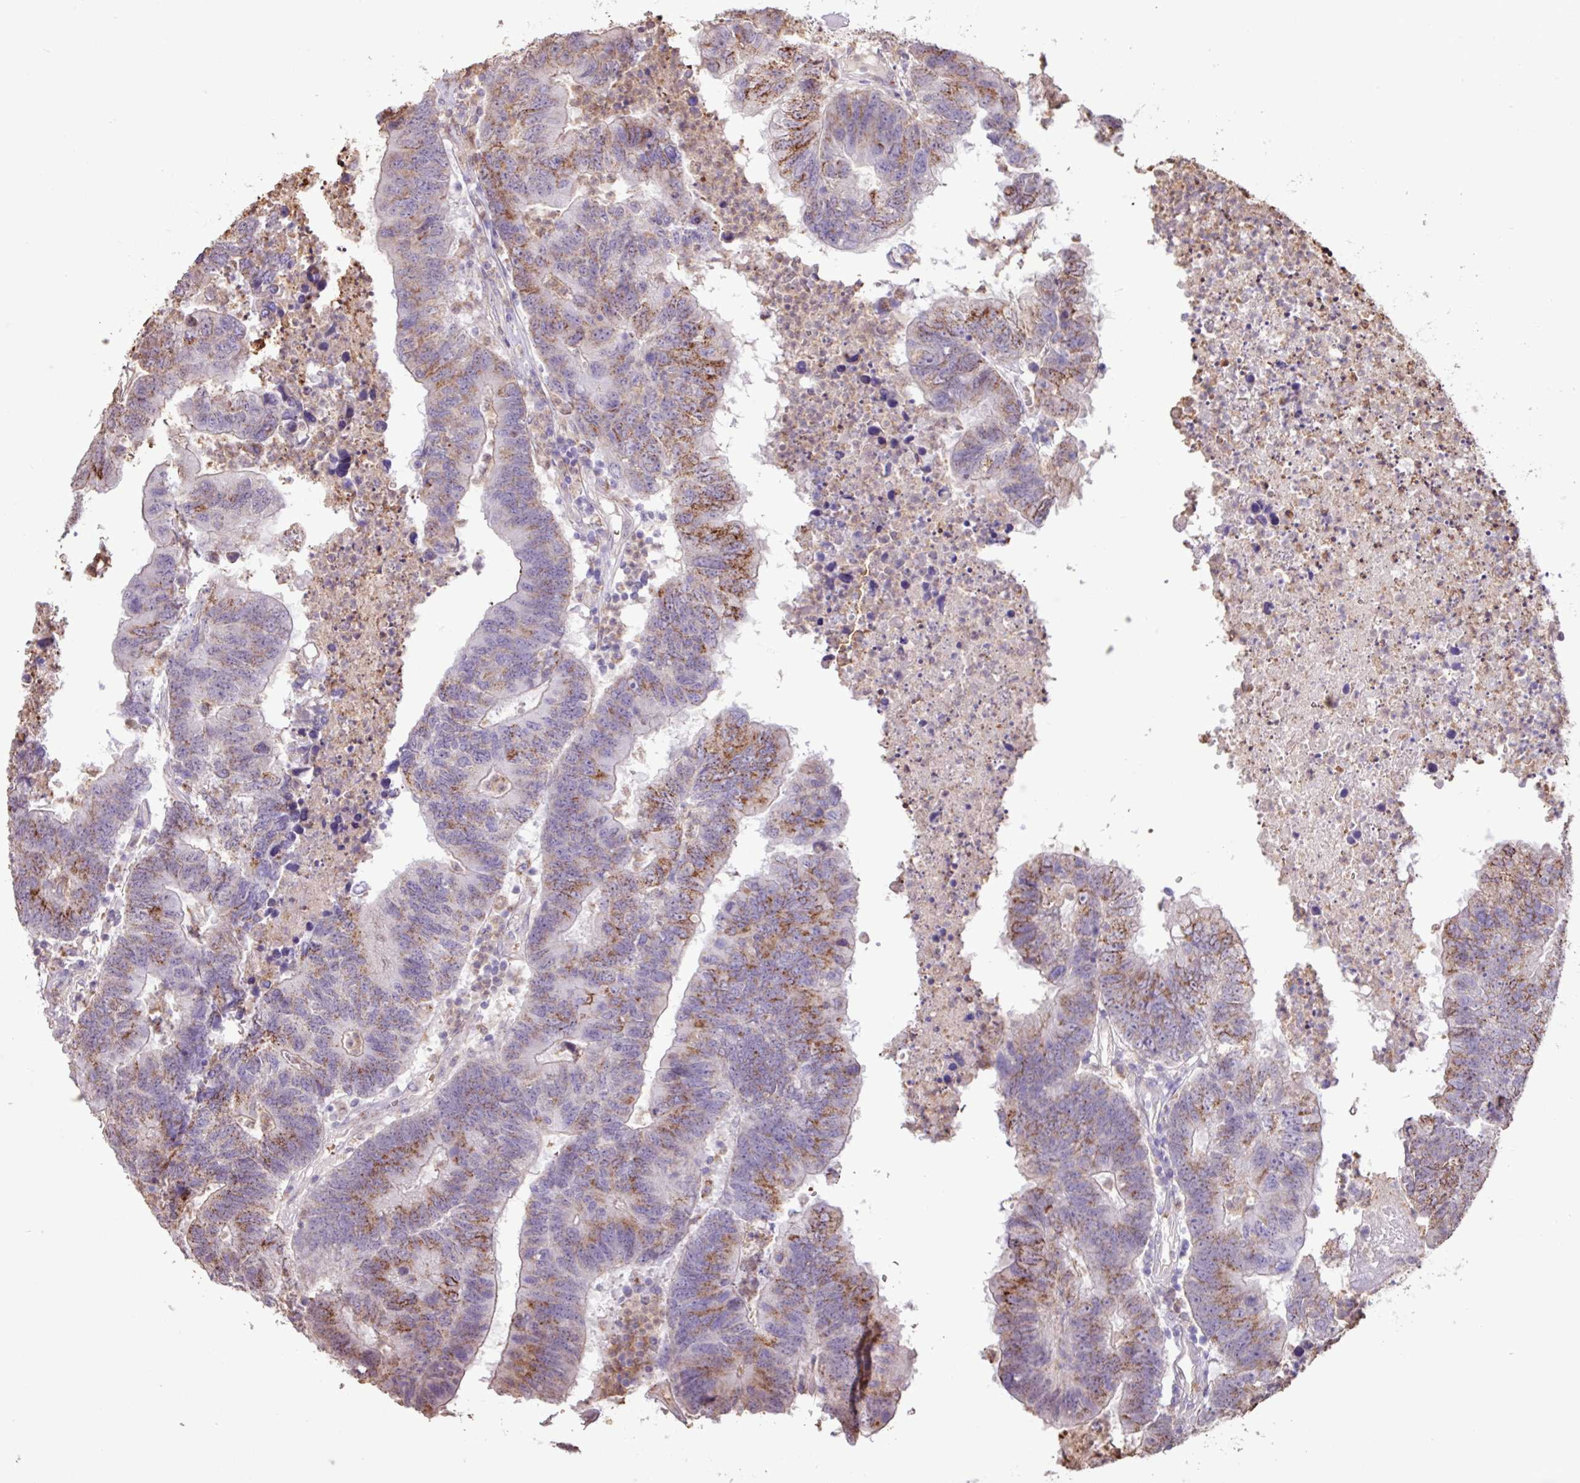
{"staining": {"intensity": "moderate", "quantity": "25%-75%", "location": "cytoplasmic/membranous"}, "tissue": "colorectal cancer", "cell_type": "Tumor cells", "image_type": "cancer", "snomed": [{"axis": "morphology", "description": "Adenocarcinoma, NOS"}, {"axis": "topography", "description": "Colon"}], "caption": "Immunohistochemistry of colorectal adenocarcinoma shows medium levels of moderate cytoplasmic/membranous staining in approximately 25%-75% of tumor cells.", "gene": "CHST11", "patient": {"sex": "female", "age": 48}}